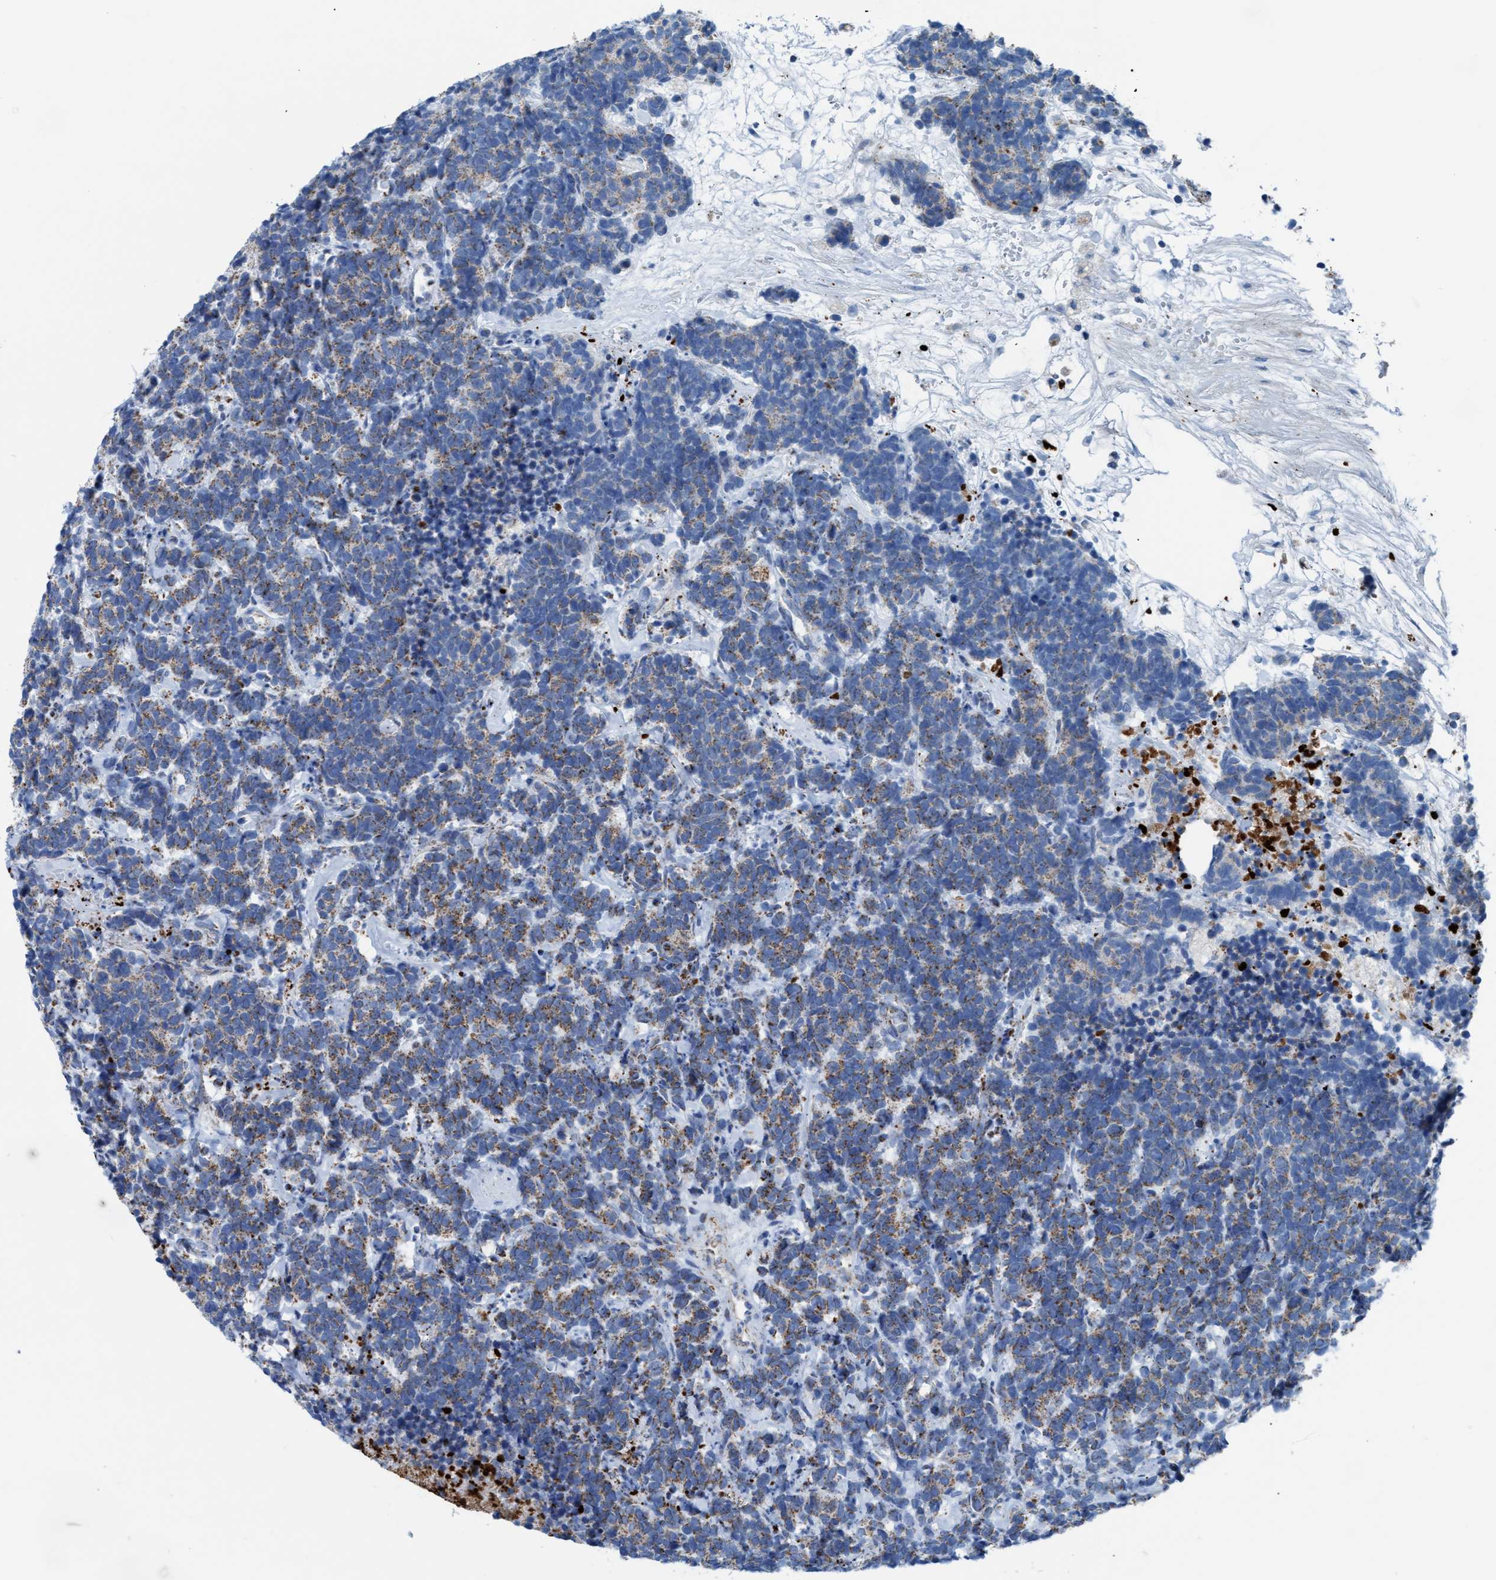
{"staining": {"intensity": "moderate", "quantity": ">75%", "location": "cytoplasmic/membranous"}, "tissue": "carcinoid", "cell_type": "Tumor cells", "image_type": "cancer", "snomed": [{"axis": "morphology", "description": "Carcinoma, NOS"}, {"axis": "morphology", "description": "Carcinoid, malignant, NOS"}, {"axis": "topography", "description": "Urinary bladder"}], "caption": "Immunohistochemistry staining of carcinoma, which demonstrates medium levels of moderate cytoplasmic/membranous staining in about >75% of tumor cells indicating moderate cytoplasmic/membranous protein positivity. The staining was performed using DAB (3,3'-diaminobenzidine) (brown) for protein detection and nuclei were counterstained in hematoxylin (blue).", "gene": "GGA3", "patient": {"sex": "male", "age": 57}}